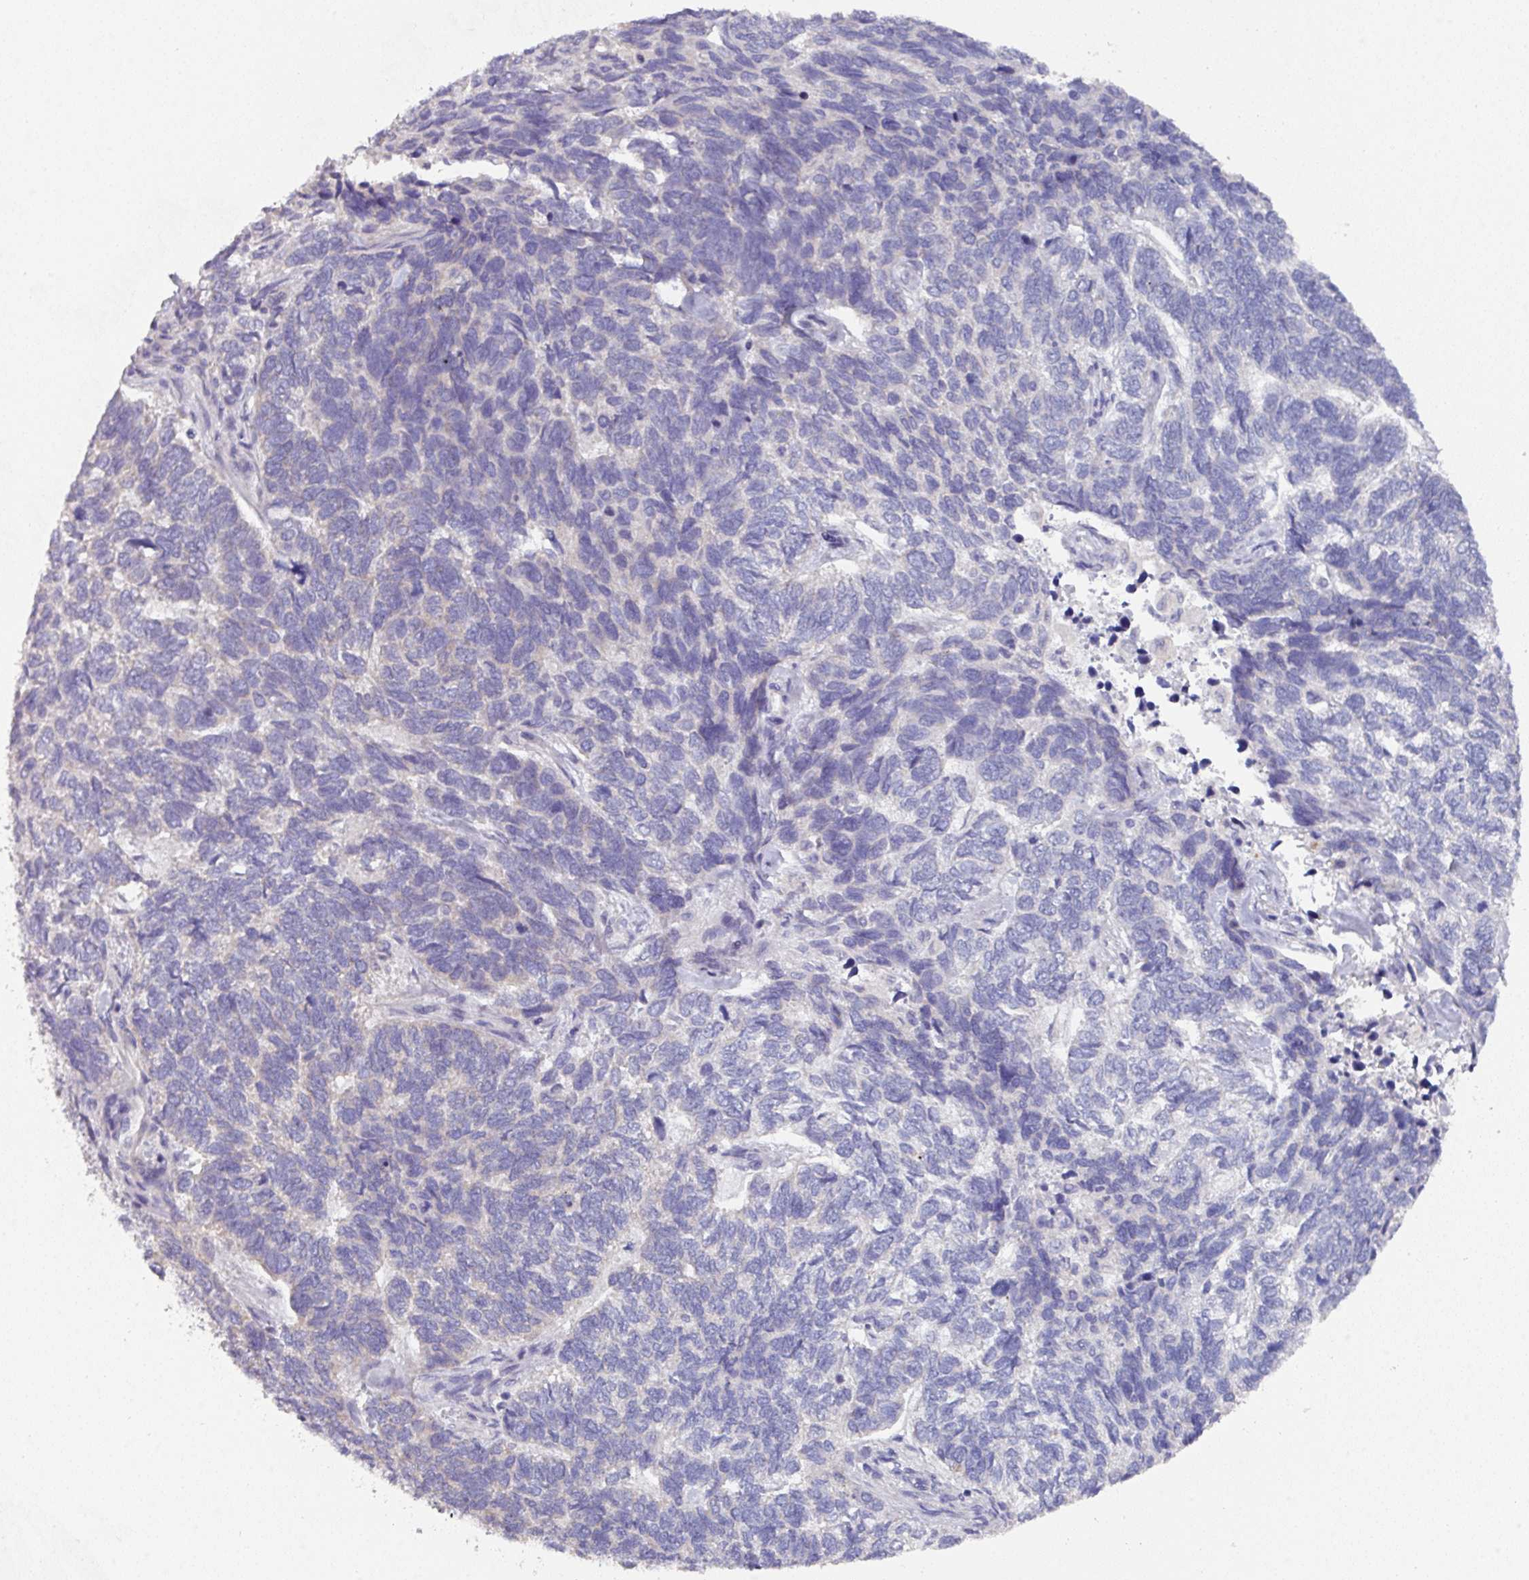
{"staining": {"intensity": "negative", "quantity": "none", "location": "none"}, "tissue": "skin cancer", "cell_type": "Tumor cells", "image_type": "cancer", "snomed": [{"axis": "morphology", "description": "Basal cell carcinoma"}, {"axis": "topography", "description": "Skin"}], "caption": "Immunohistochemistry photomicrograph of human basal cell carcinoma (skin) stained for a protein (brown), which demonstrates no expression in tumor cells.", "gene": "DCAF12L2", "patient": {"sex": "female", "age": 65}}